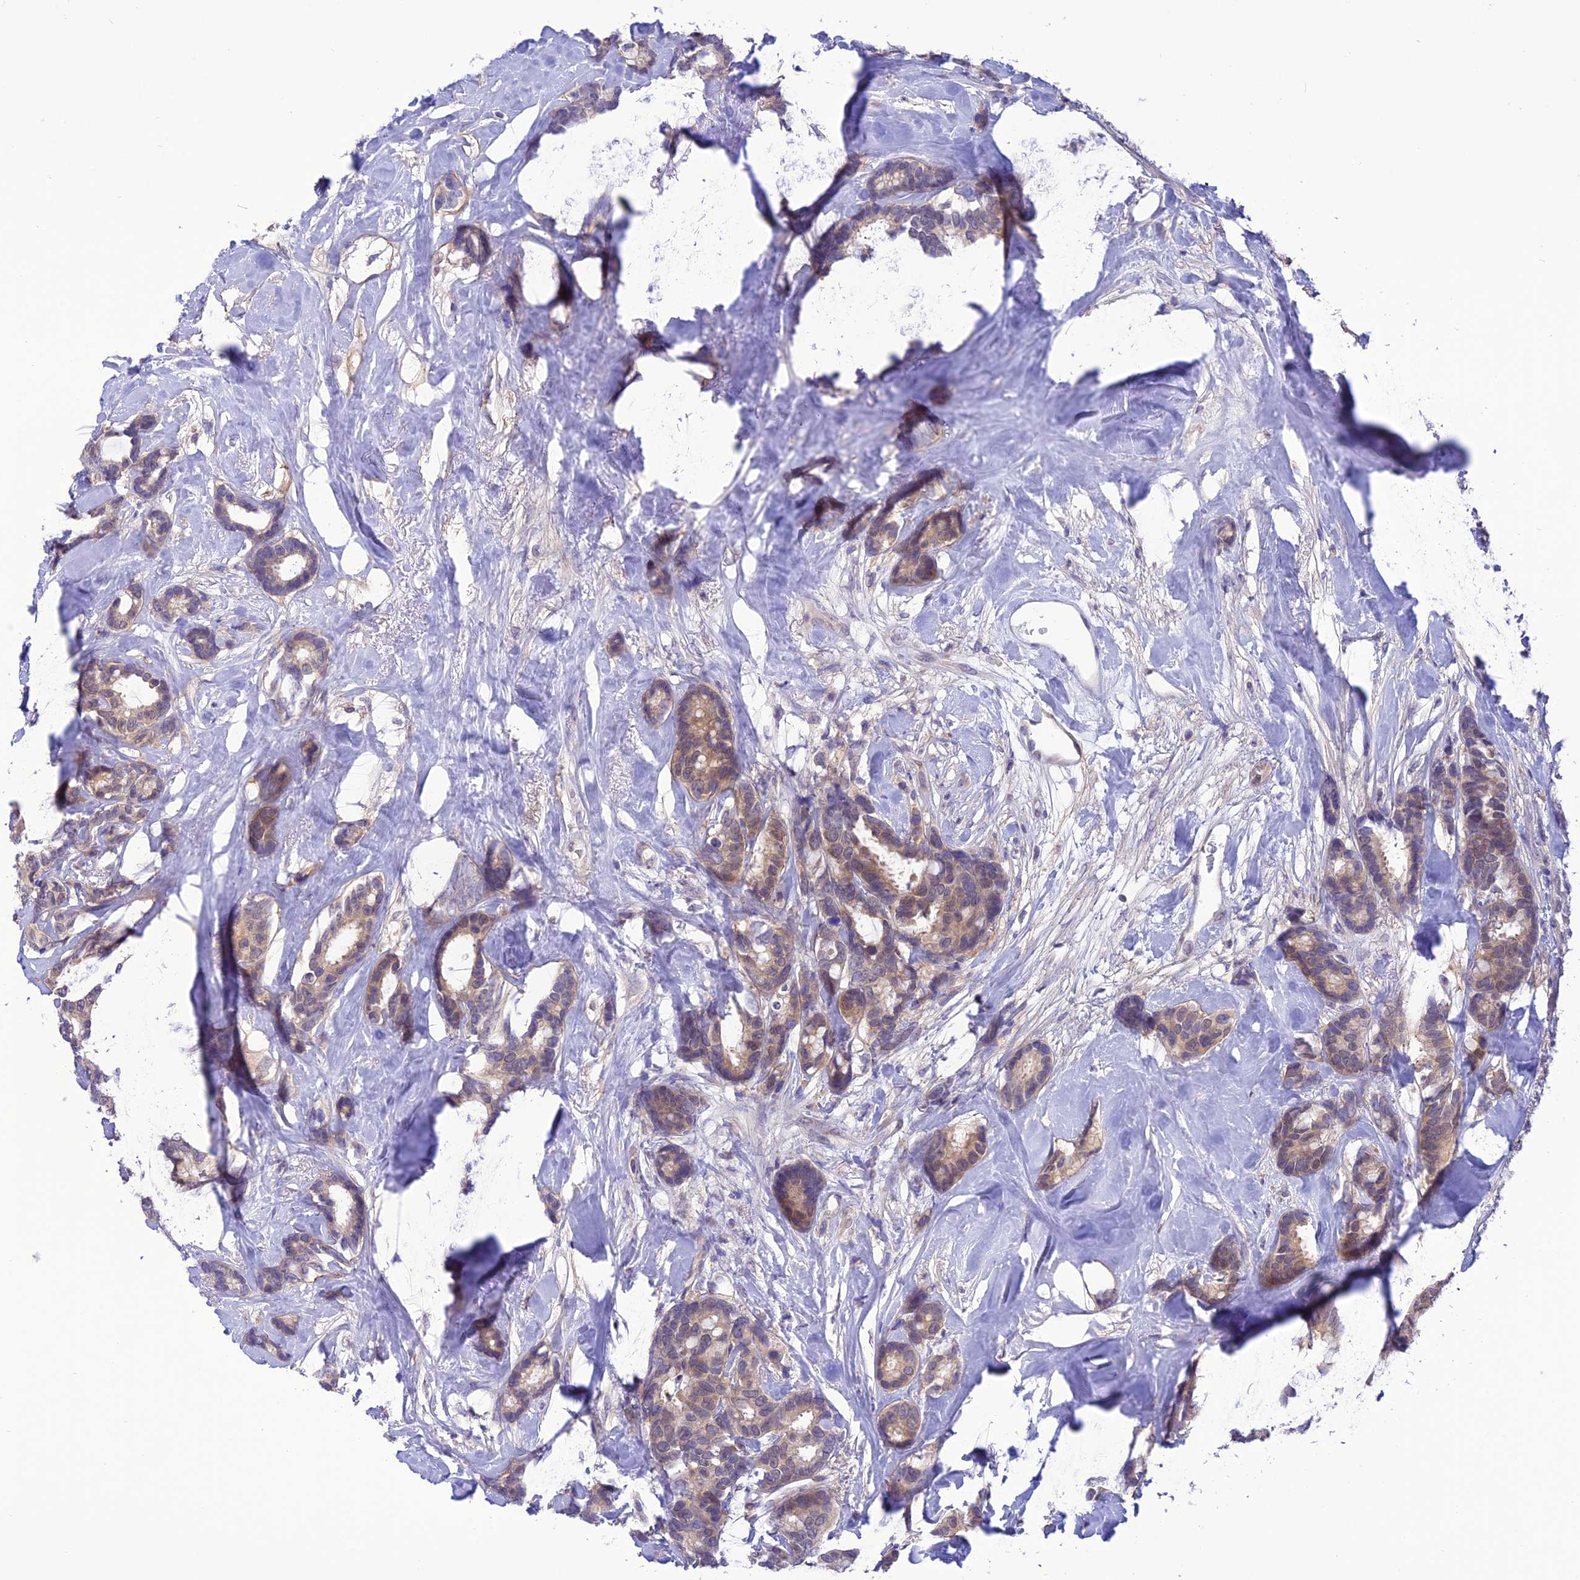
{"staining": {"intensity": "weak", "quantity": ">75%", "location": "cytoplasmic/membranous"}, "tissue": "breast cancer", "cell_type": "Tumor cells", "image_type": "cancer", "snomed": [{"axis": "morphology", "description": "Duct carcinoma"}, {"axis": "topography", "description": "Breast"}], "caption": "This is an image of immunohistochemistry staining of intraductal carcinoma (breast), which shows weak expression in the cytoplasmic/membranous of tumor cells.", "gene": "RNF126", "patient": {"sex": "female", "age": 87}}